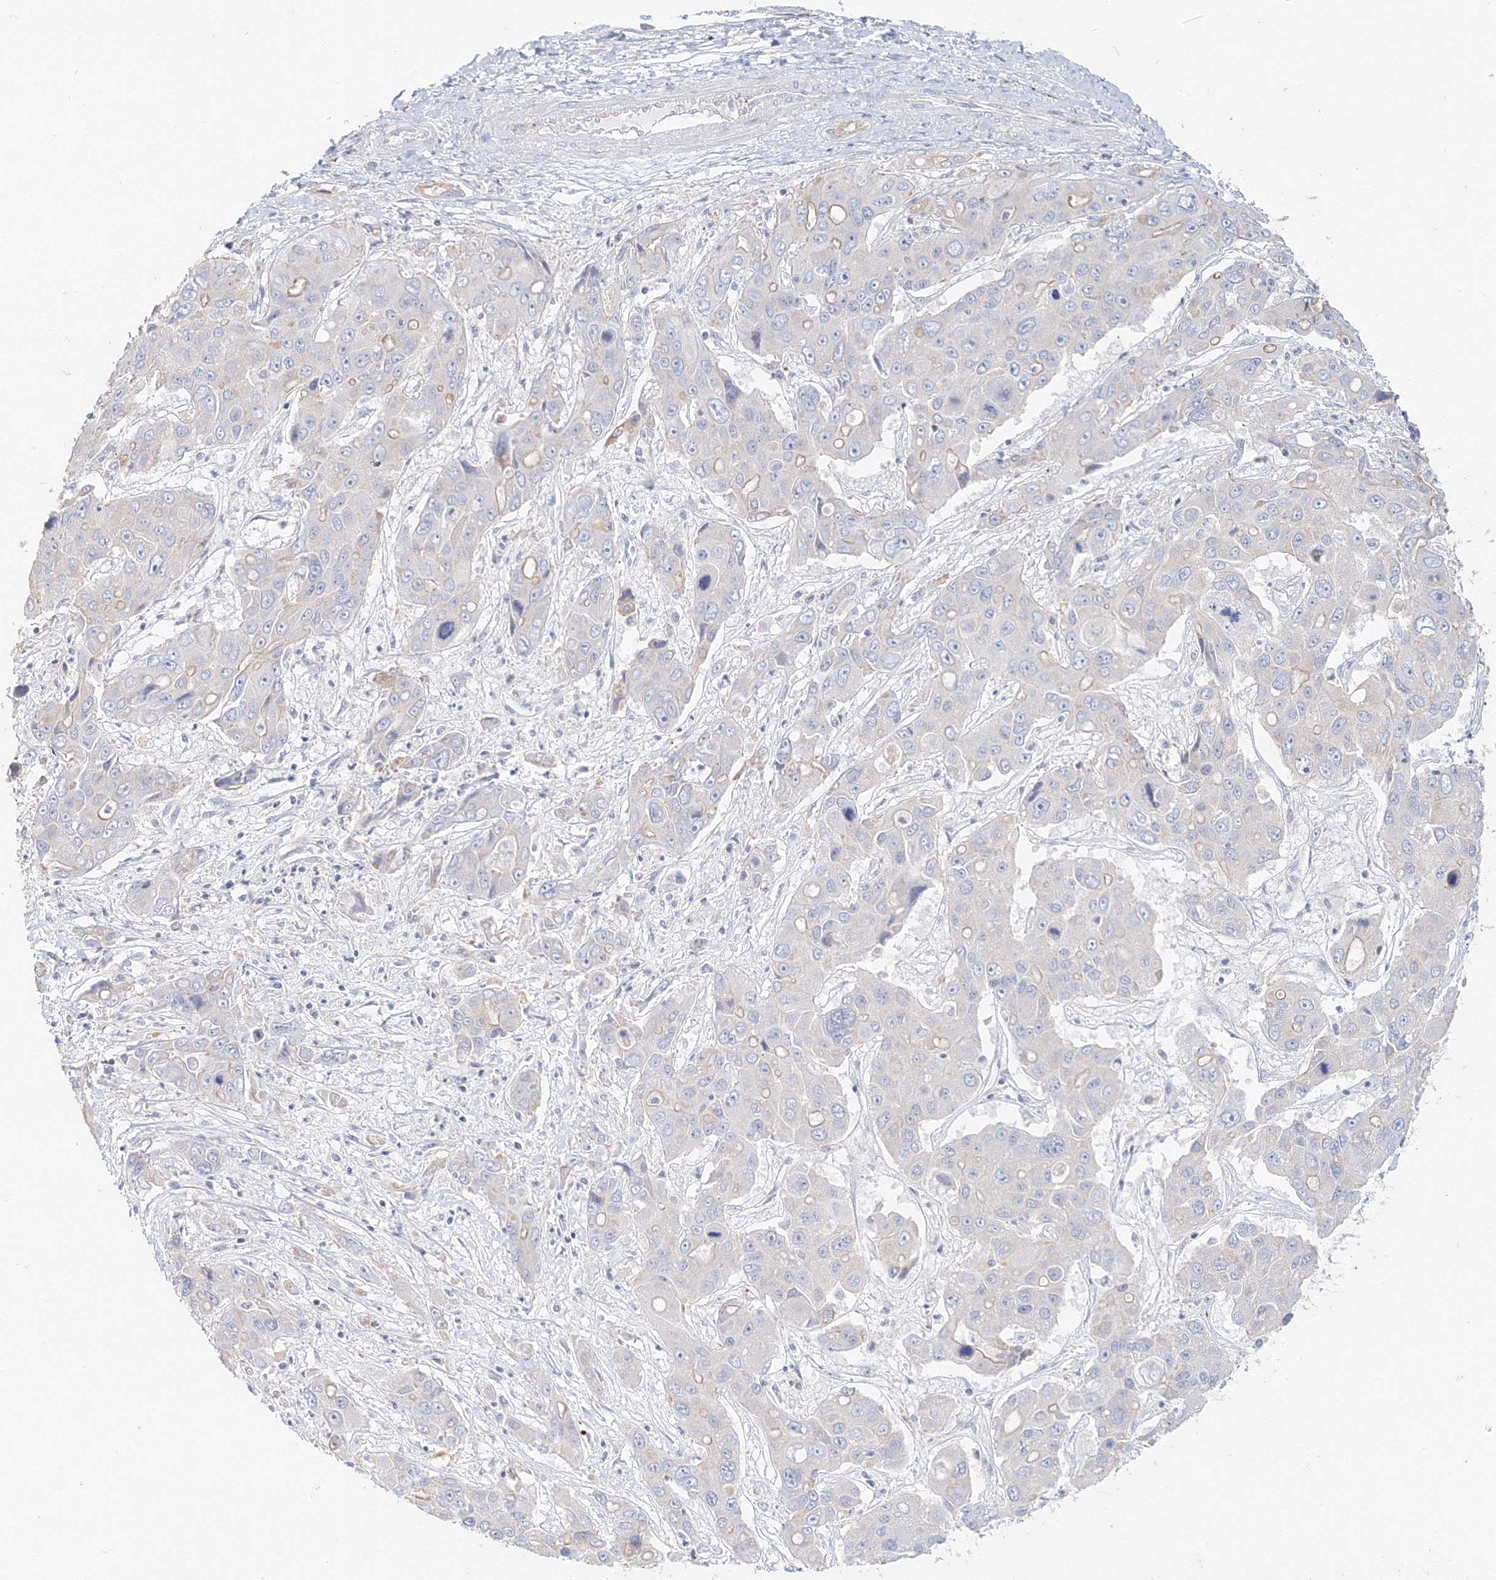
{"staining": {"intensity": "weak", "quantity": "<25%", "location": "cytoplasmic/membranous"}, "tissue": "liver cancer", "cell_type": "Tumor cells", "image_type": "cancer", "snomed": [{"axis": "morphology", "description": "Cholangiocarcinoma"}, {"axis": "topography", "description": "Liver"}], "caption": "Immunohistochemistry micrograph of neoplastic tissue: human cholangiocarcinoma (liver) stained with DAB (3,3'-diaminobenzidine) exhibits no significant protein staining in tumor cells.", "gene": "MMRN1", "patient": {"sex": "male", "age": 67}}